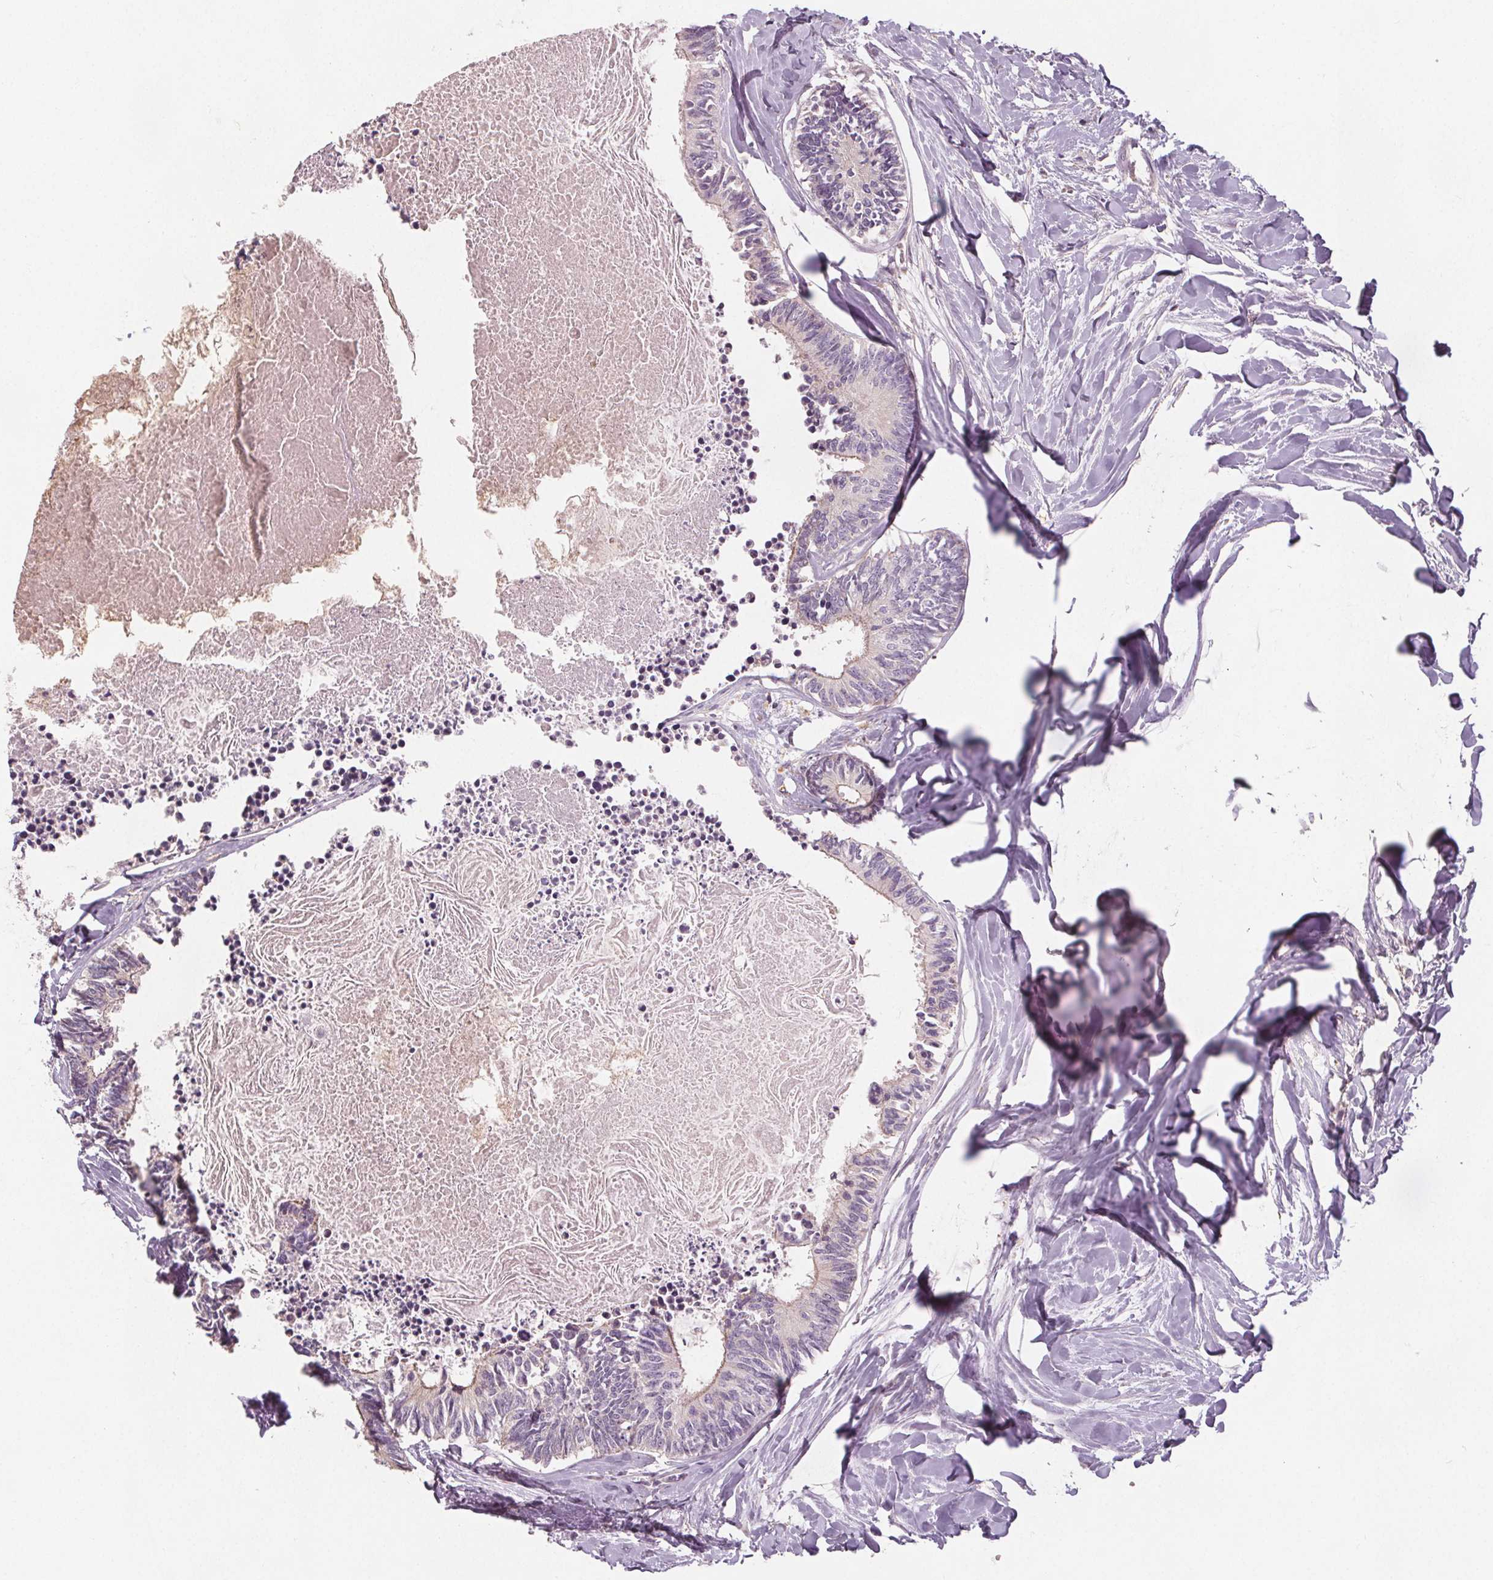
{"staining": {"intensity": "weak", "quantity": "<25%", "location": "cytoplasmic/membranous"}, "tissue": "colorectal cancer", "cell_type": "Tumor cells", "image_type": "cancer", "snomed": [{"axis": "morphology", "description": "Adenocarcinoma, NOS"}, {"axis": "topography", "description": "Colon"}, {"axis": "topography", "description": "Rectum"}], "caption": "Immunohistochemistry (IHC) photomicrograph of neoplastic tissue: colorectal cancer stained with DAB shows no significant protein staining in tumor cells. (DAB immunohistochemistry visualized using brightfield microscopy, high magnification).", "gene": "VNN1", "patient": {"sex": "male", "age": 57}}